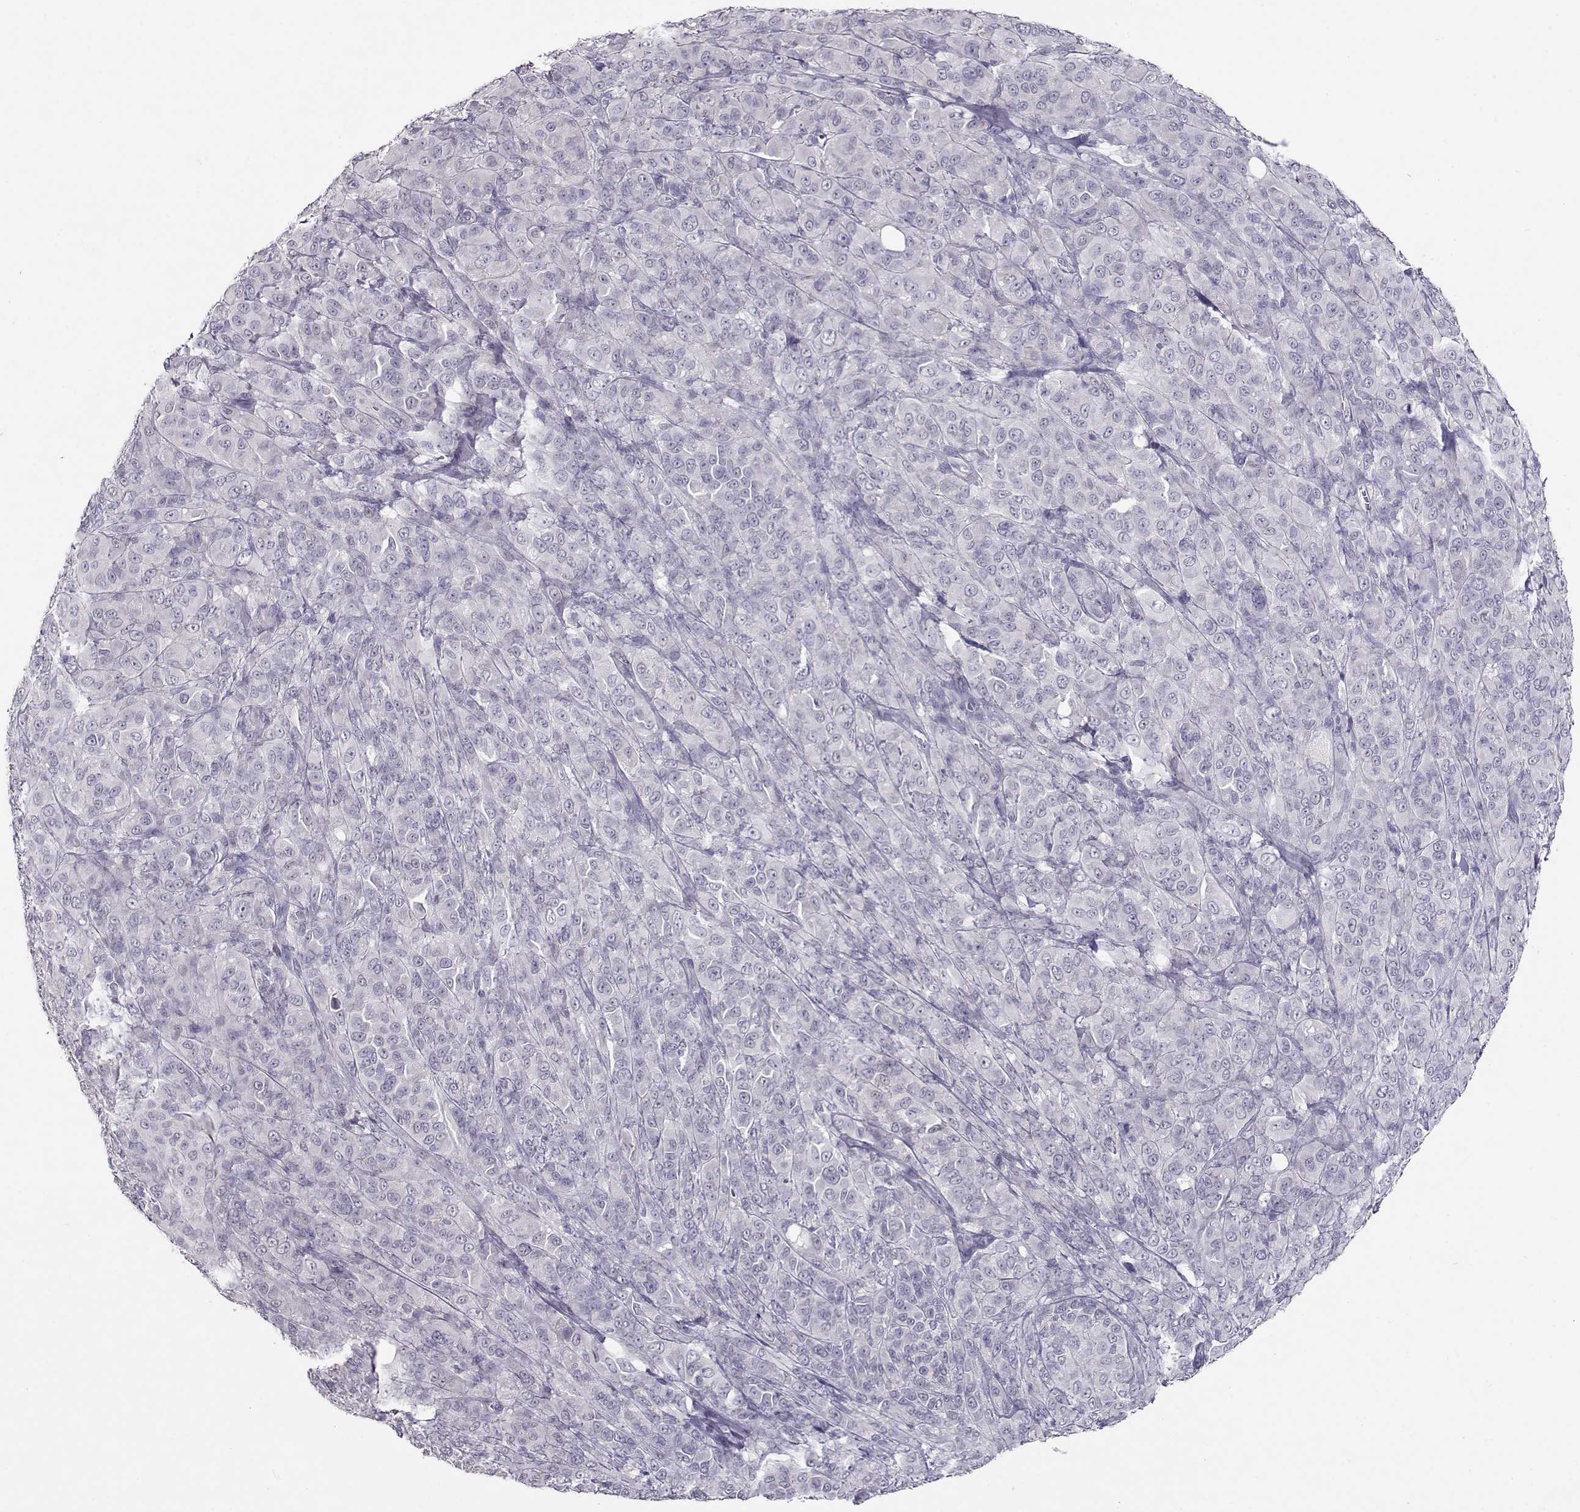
{"staining": {"intensity": "negative", "quantity": "none", "location": "none"}, "tissue": "melanoma", "cell_type": "Tumor cells", "image_type": "cancer", "snomed": [{"axis": "morphology", "description": "Malignant melanoma, NOS"}, {"axis": "topography", "description": "Skin"}], "caption": "Immunohistochemistry (IHC) photomicrograph of melanoma stained for a protein (brown), which demonstrates no expression in tumor cells.", "gene": "RHOXF2", "patient": {"sex": "female", "age": 87}}